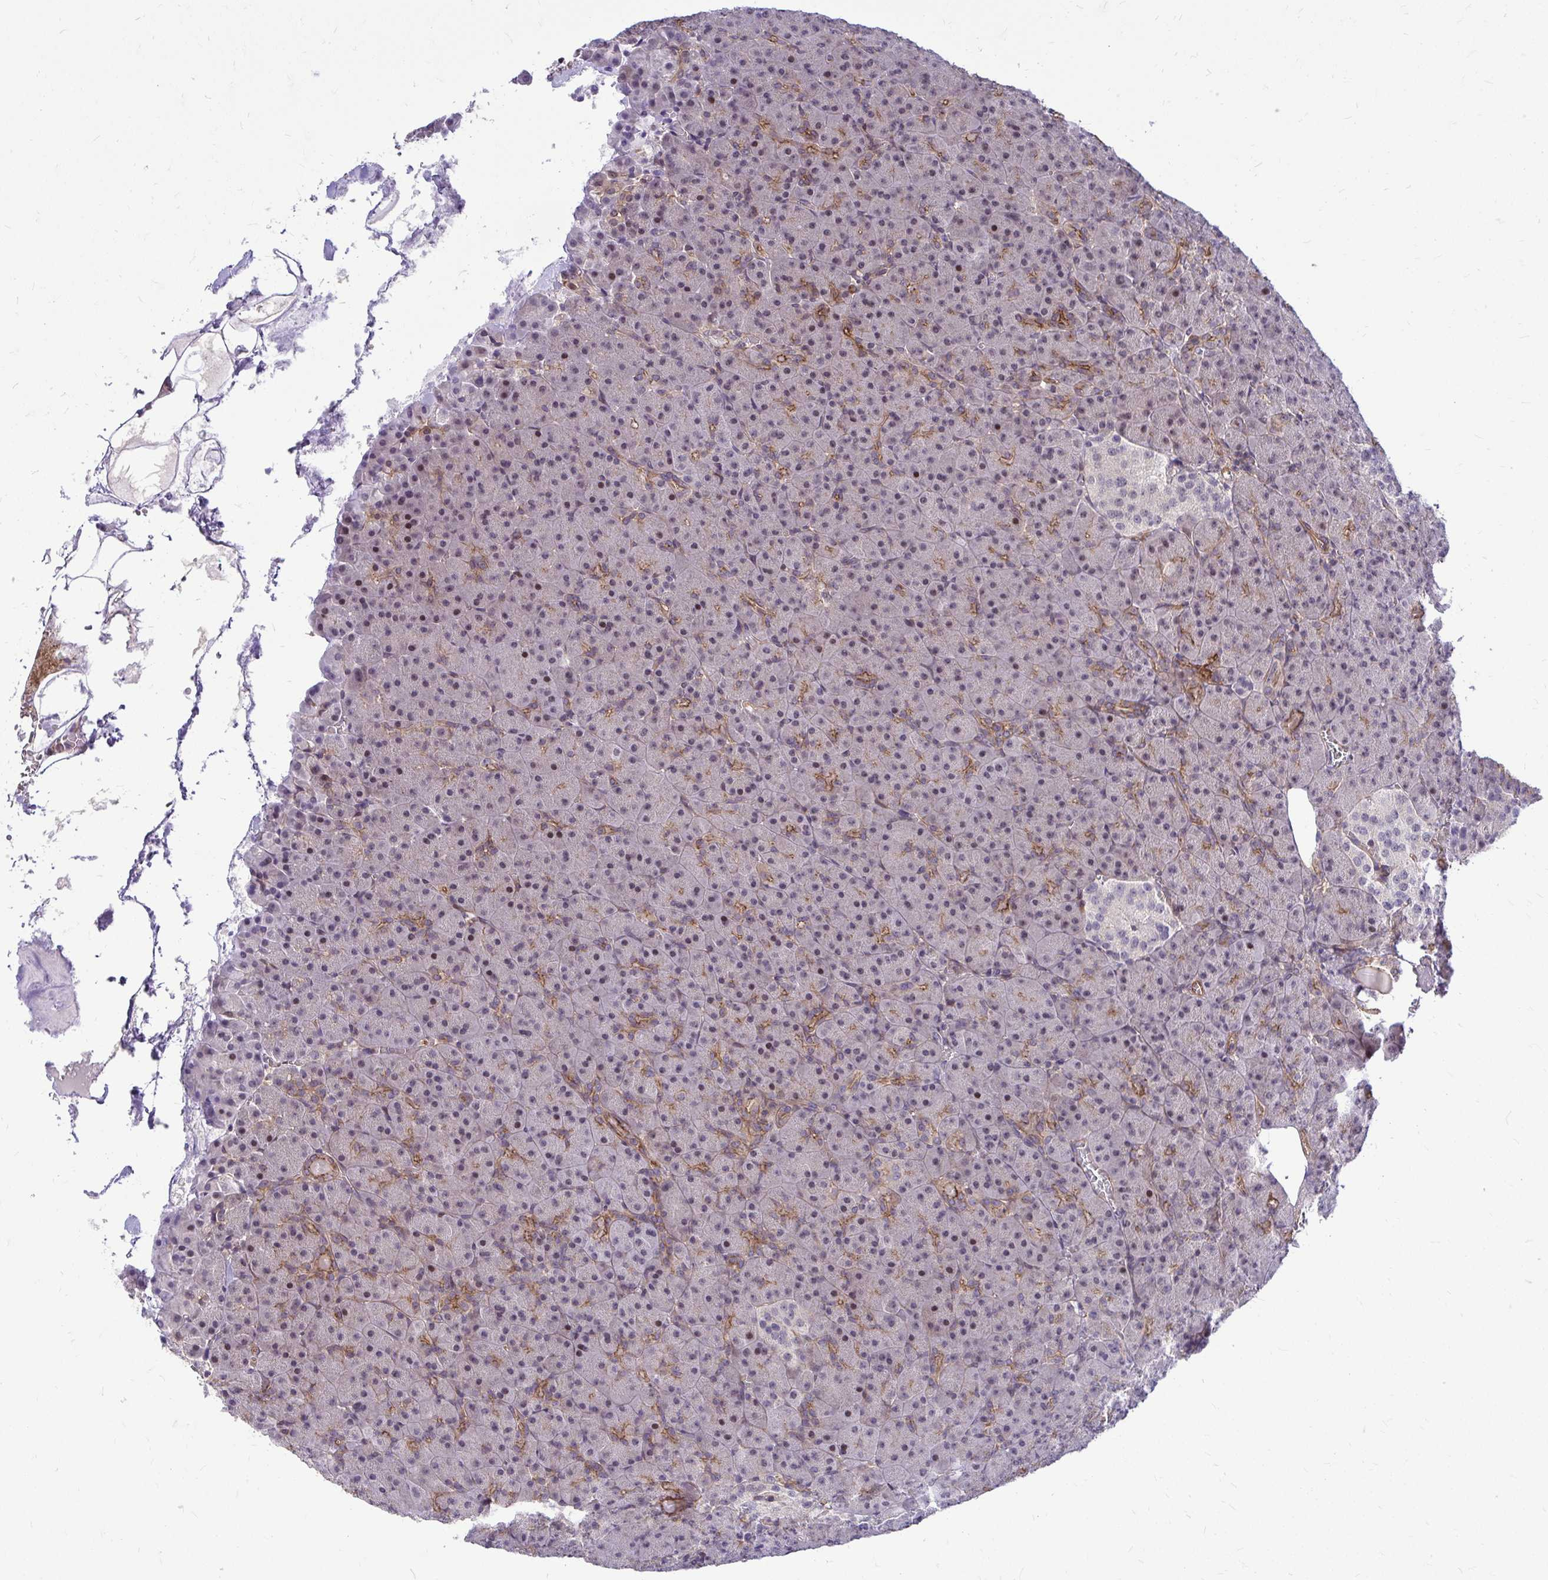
{"staining": {"intensity": "moderate", "quantity": "25%-75%", "location": "cytoplasmic/membranous,nuclear"}, "tissue": "pancreas", "cell_type": "Exocrine glandular cells", "image_type": "normal", "snomed": [{"axis": "morphology", "description": "Normal tissue, NOS"}, {"axis": "topography", "description": "Pancreas"}], "caption": "Protein staining of benign pancreas demonstrates moderate cytoplasmic/membranous,nuclear positivity in about 25%-75% of exocrine glandular cells.", "gene": "TRIP6", "patient": {"sex": "female", "age": 74}}